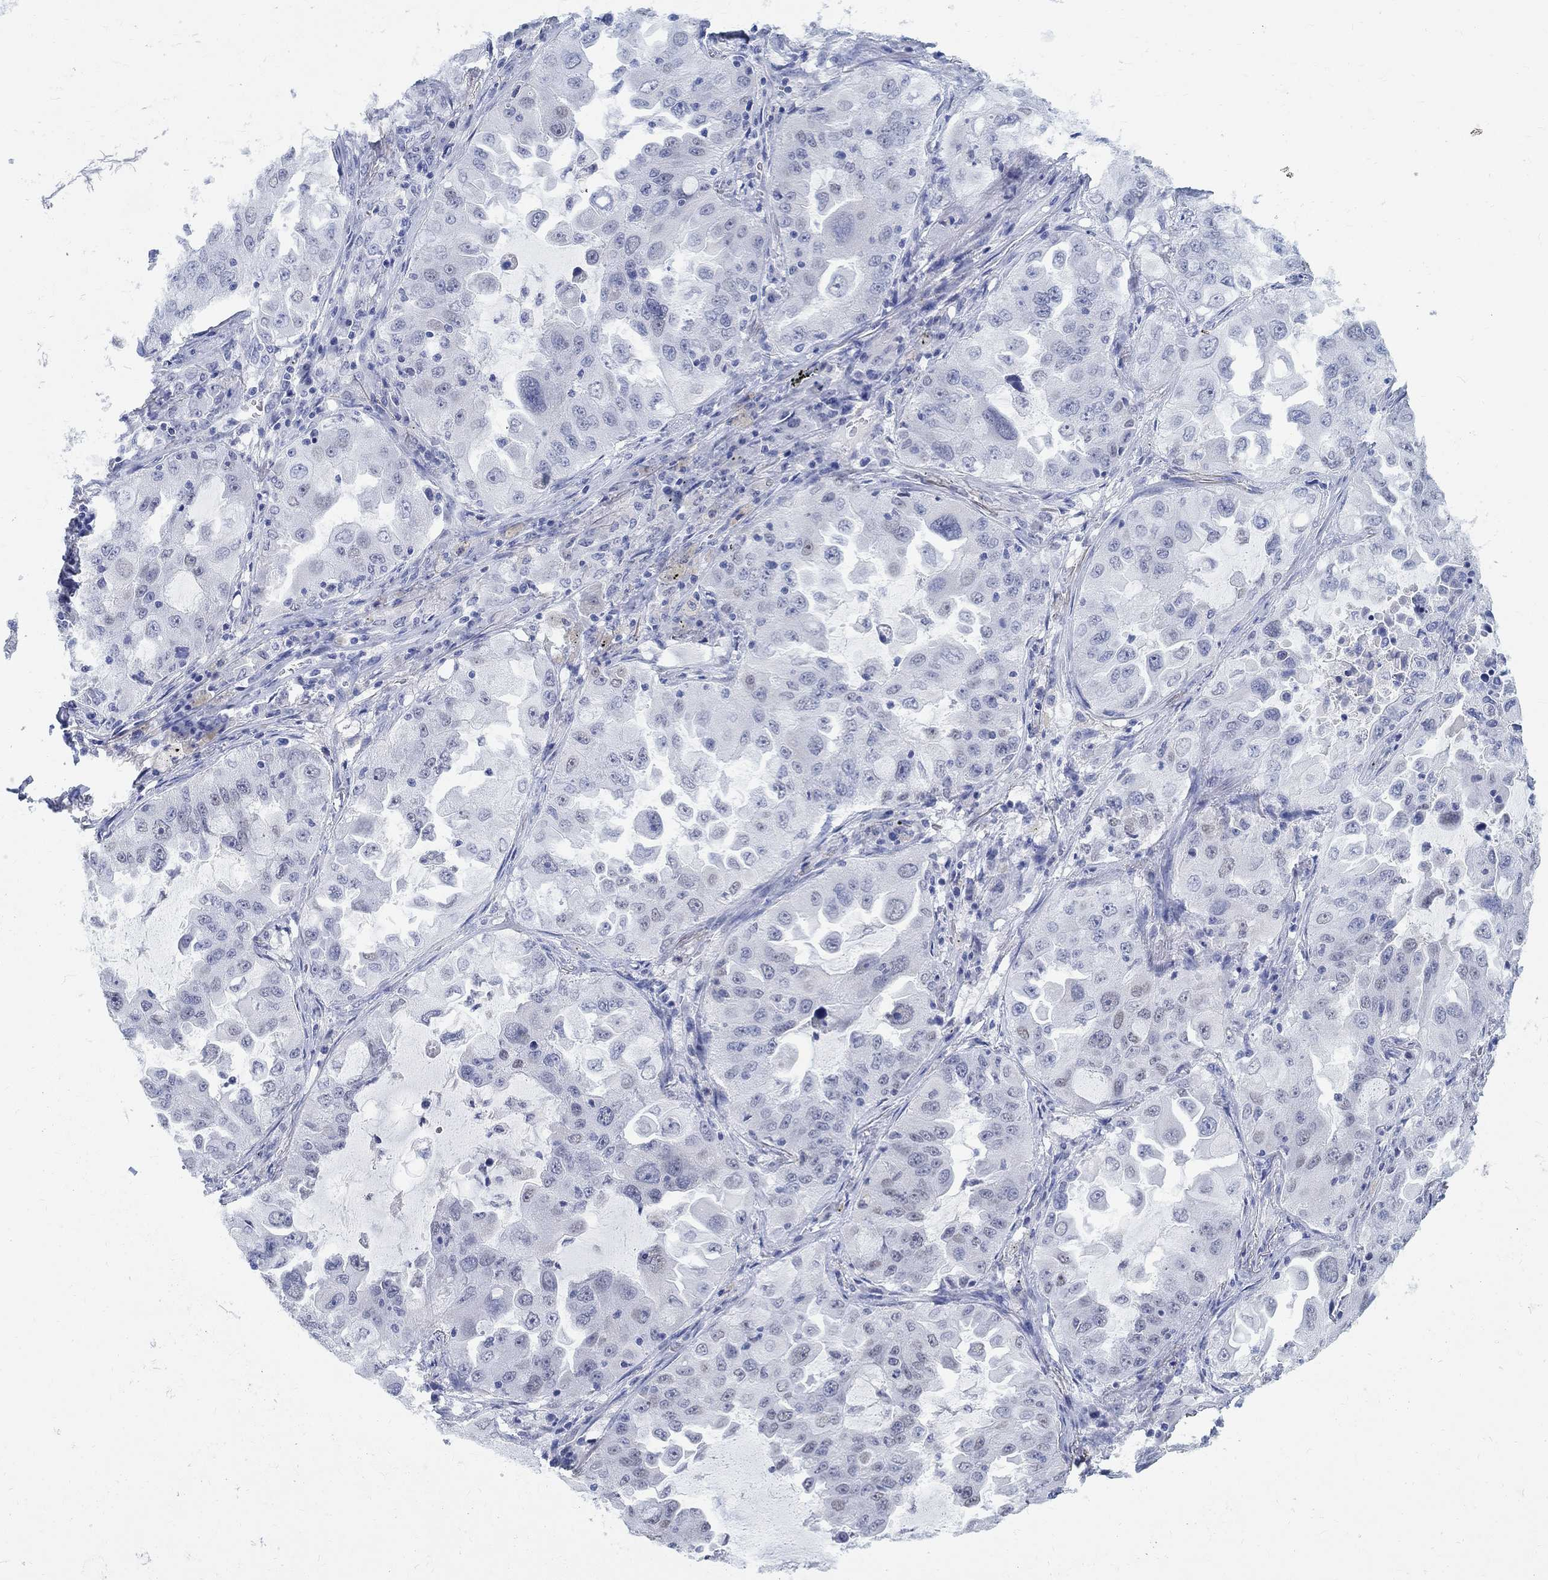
{"staining": {"intensity": "negative", "quantity": "none", "location": "none"}, "tissue": "lung cancer", "cell_type": "Tumor cells", "image_type": "cancer", "snomed": [{"axis": "morphology", "description": "Adenocarcinoma, NOS"}, {"axis": "topography", "description": "Lung"}], "caption": "Image shows no significant protein expression in tumor cells of lung cancer. The staining is performed using DAB (3,3'-diaminobenzidine) brown chromogen with nuclei counter-stained in using hematoxylin.", "gene": "ANKS1B", "patient": {"sex": "female", "age": 61}}